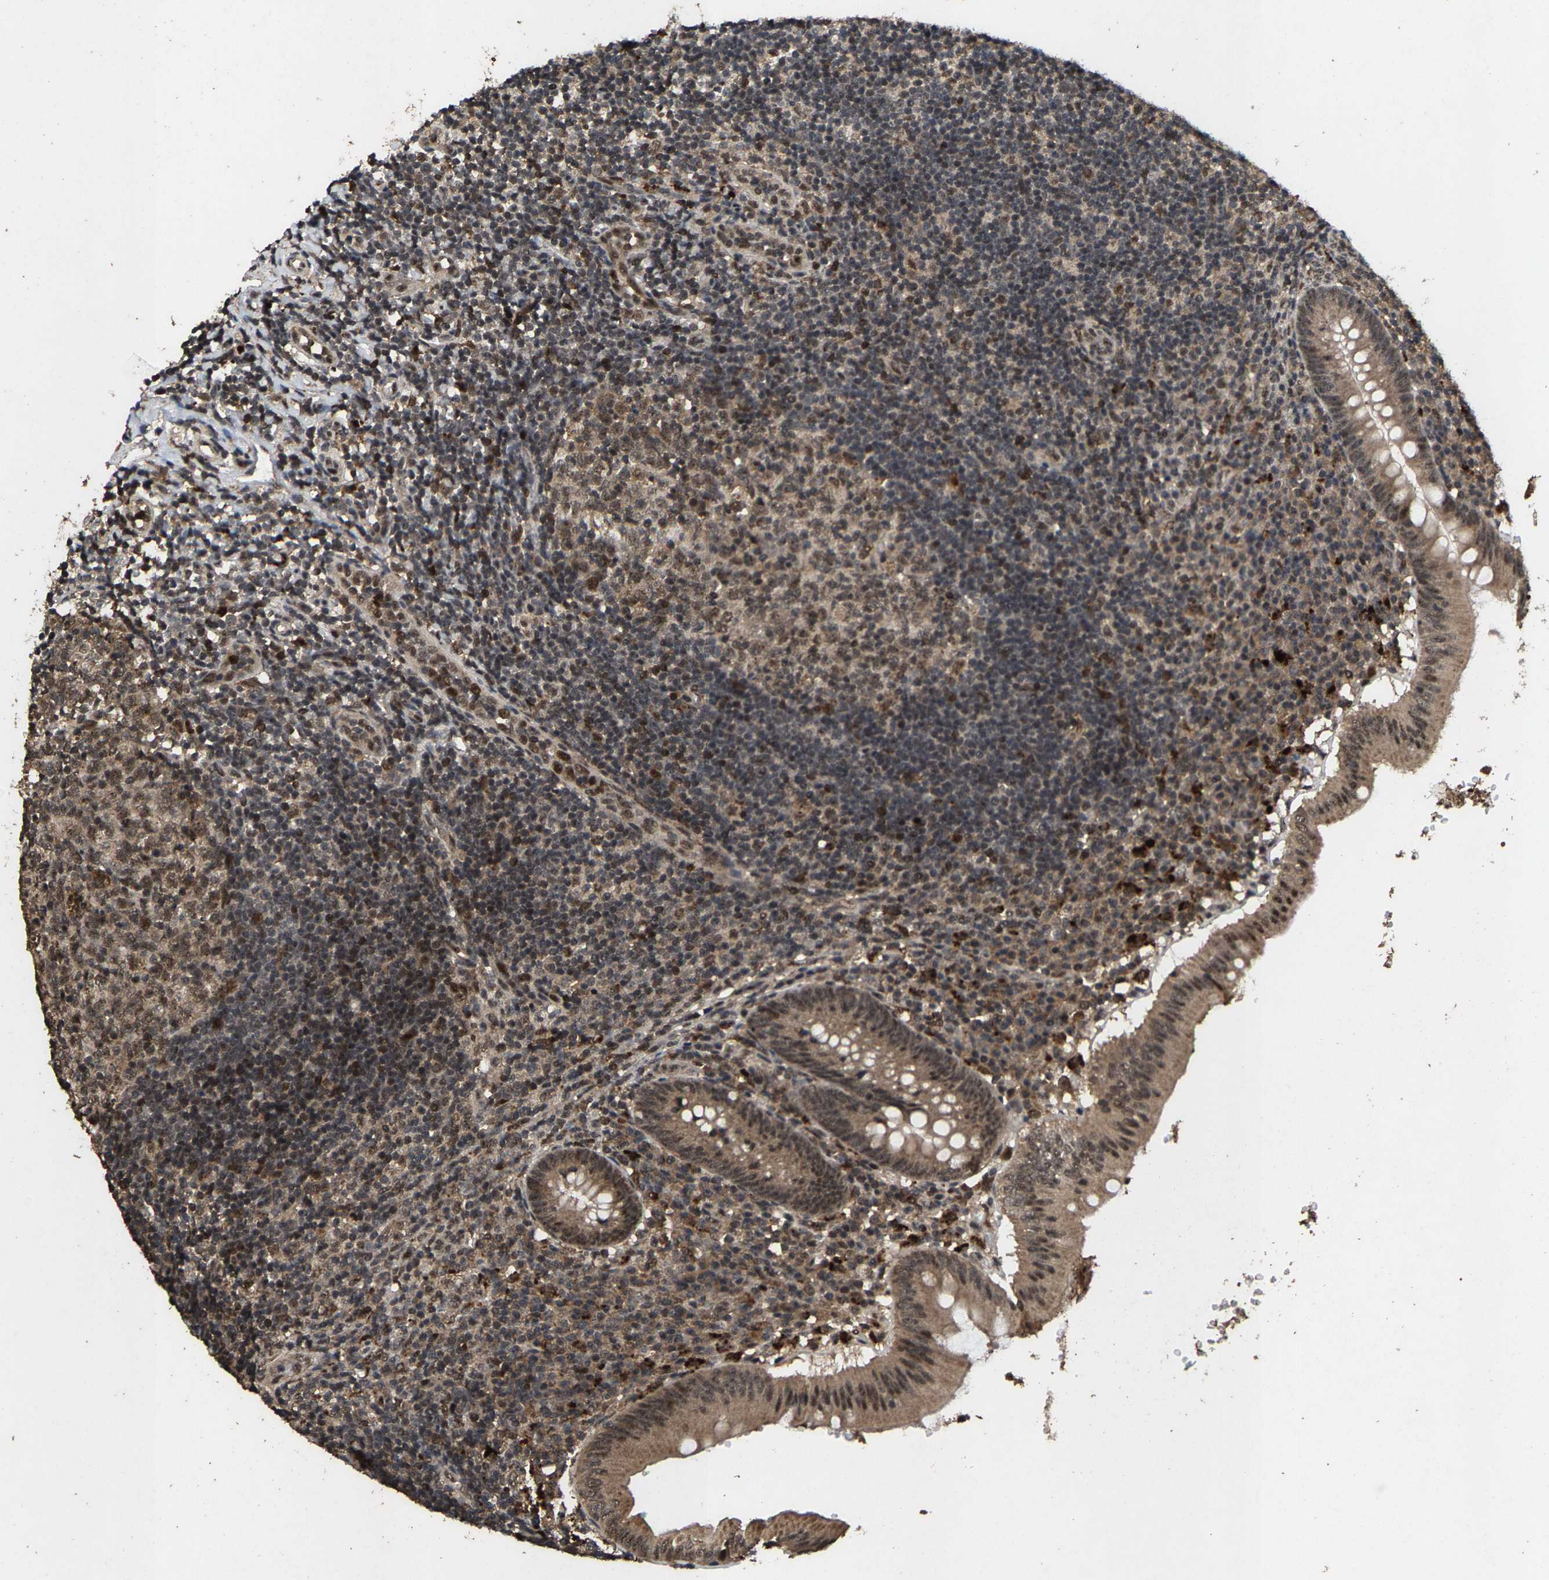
{"staining": {"intensity": "moderate", "quantity": ">75%", "location": "cytoplasmic/membranous,nuclear"}, "tissue": "appendix", "cell_type": "Glandular cells", "image_type": "normal", "snomed": [{"axis": "morphology", "description": "Normal tissue, NOS"}, {"axis": "topography", "description": "Appendix"}], "caption": "Protein expression analysis of benign appendix shows moderate cytoplasmic/membranous,nuclear positivity in approximately >75% of glandular cells. Ihc stains the protein of interest in brown and the nuclei are stained blue.", "gene": "HAUS6", "patient": {"sex": "male", "age": 8}}